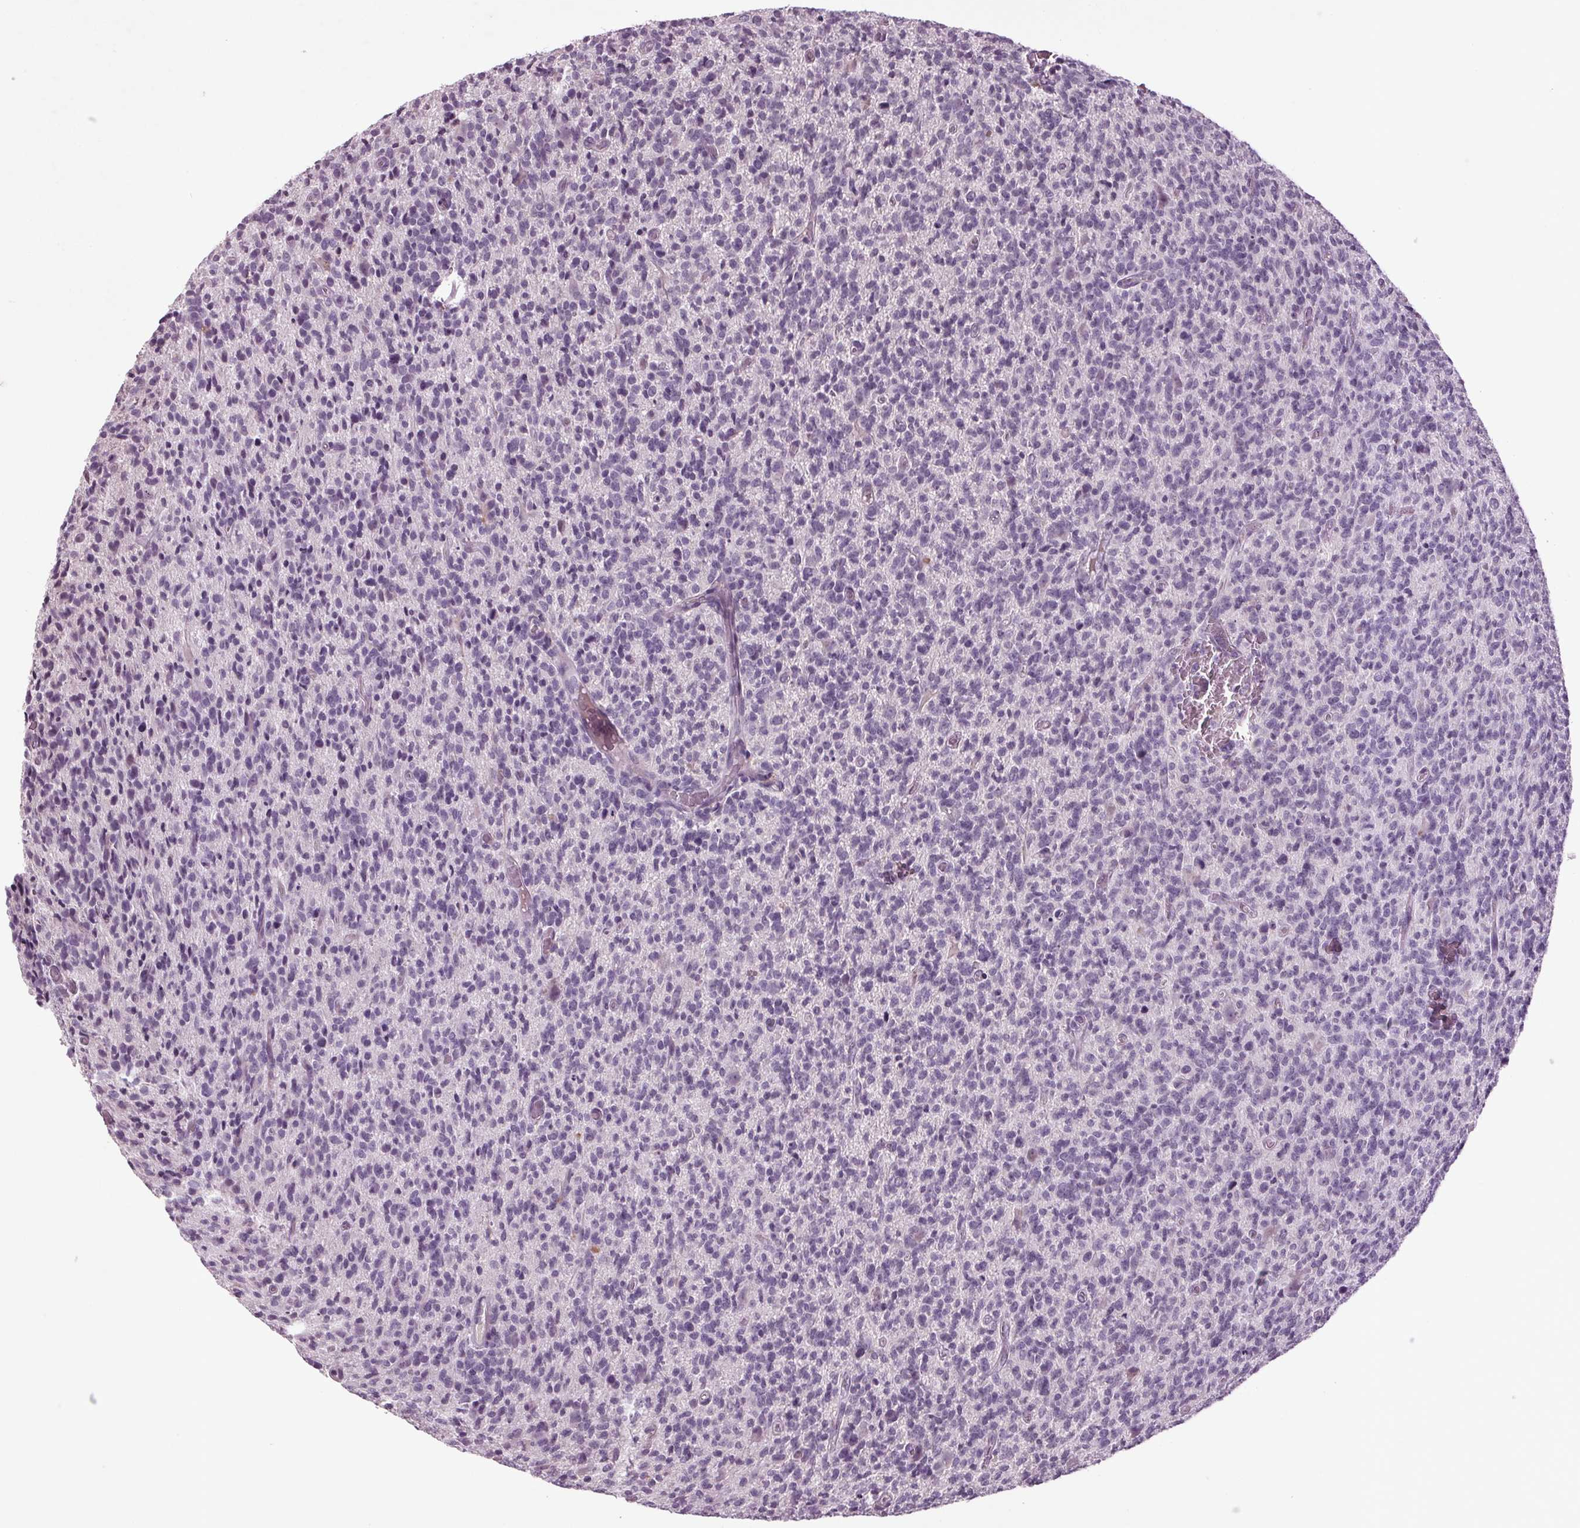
{"staining": {"intensity": "negative", "quantity": "none", "location": "none"}, "tissue": "glioma", "cell_type": "Tumor cells", "image_type": "cancer", "snomed": [{"axis": "morphology", "description": "Glioma, malignant, High grade"}, {"axis": "topography", "description": "Brain"}], "caption": "Protein analysis of malignant glioma (high-grade) demonstrates no significant staining in tumor cells.", "gene": "BHLHE22", "patient": {"sex": "male", "age": 76}}